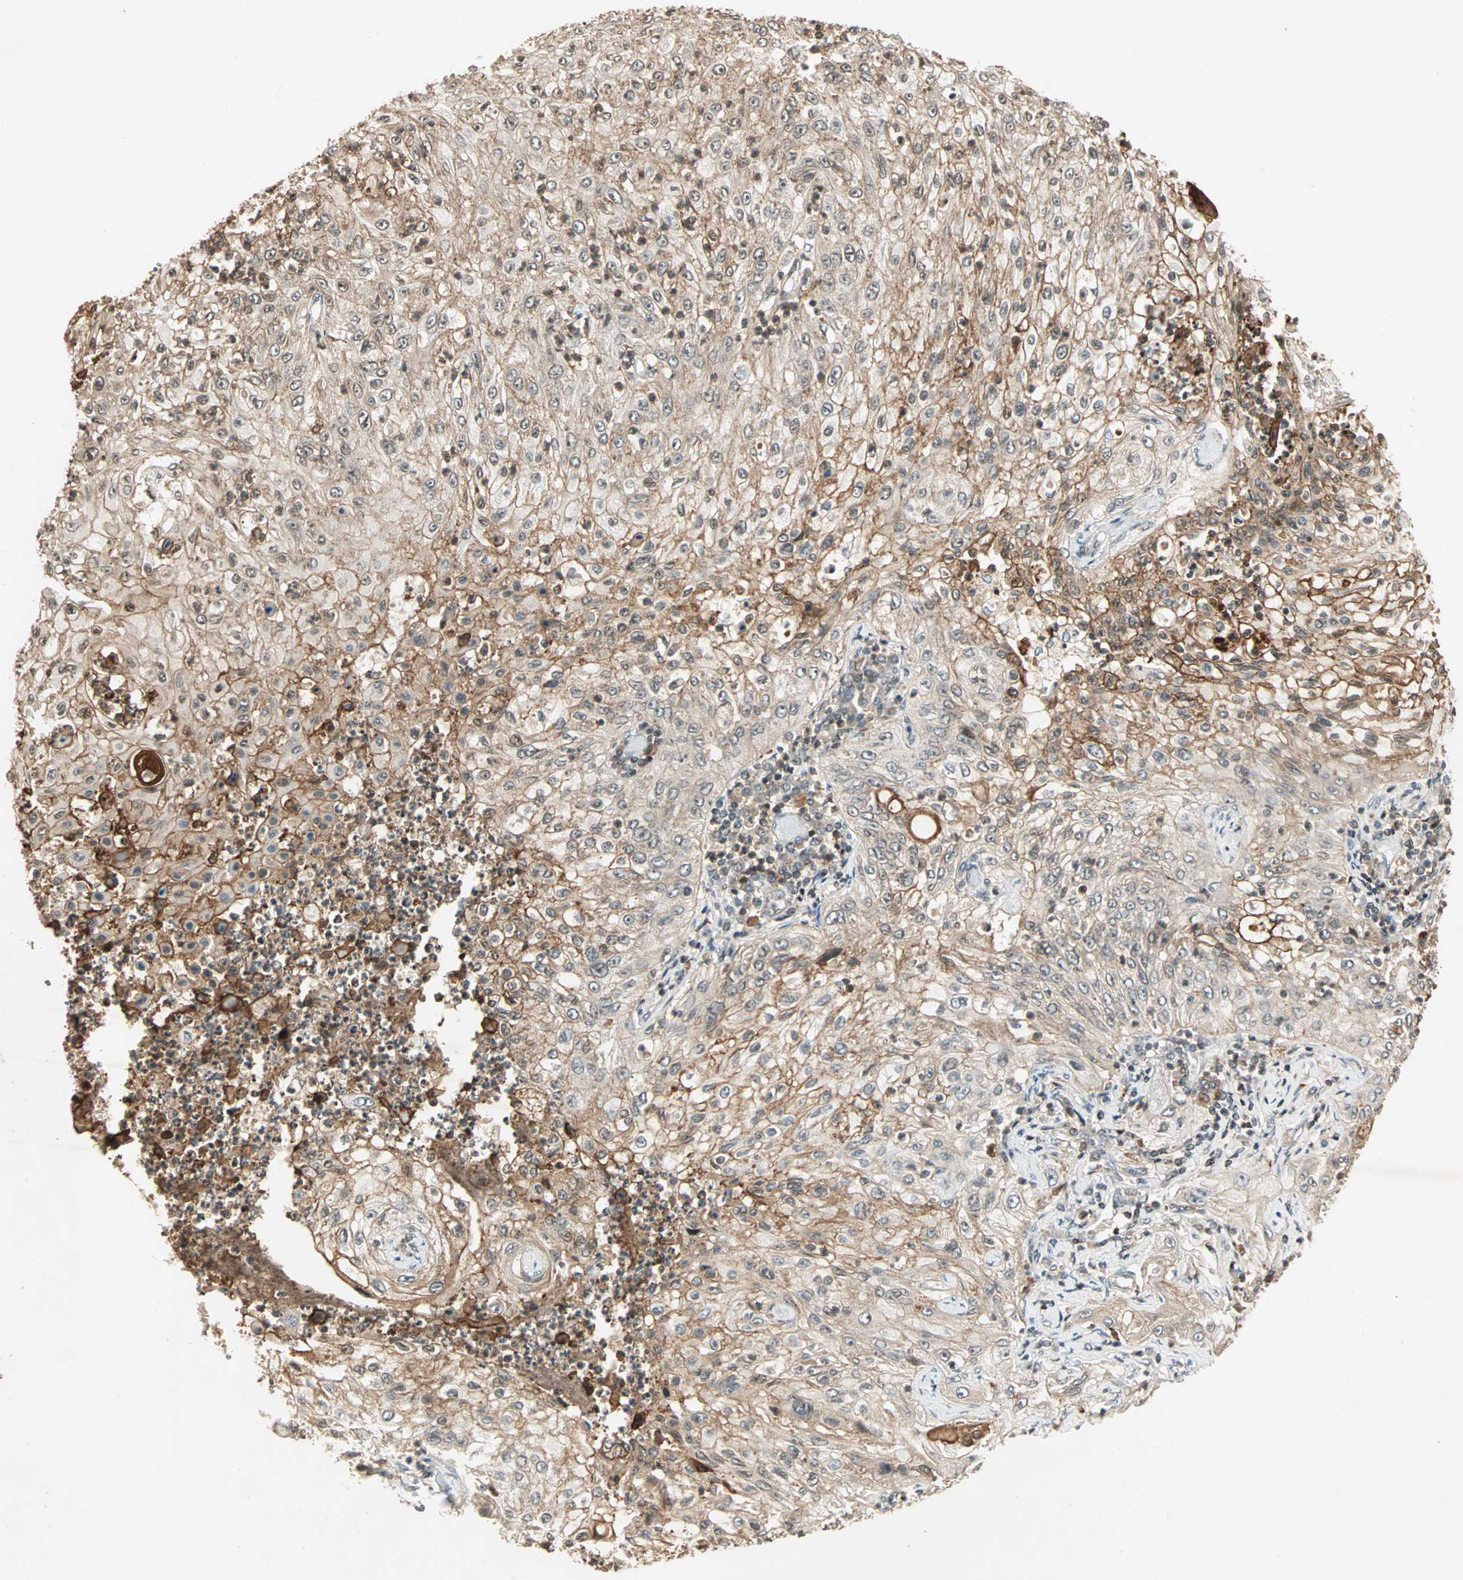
{"staining": {"intensity": "moderate", "quantity": ">75%", "location": "cytoplasmic/membranous,nuclear"}, "tissue": "lung cancer", "cell_type": "Tumor cells", "image_type": "cancer", "snomed": [{"axis": "morphology", "description": "Inflammation, NOS"}, {"axis": "morphology", "description": "Squamous cell carcinoma, NOS"}, {"axis": "topography", "description": "Lymph node"}, {"axis": "topography", "description": "Soft tissue"}, {"axis": "topography", "description": "Lung"}], "caption": "Squamous cell carcinoma (lung) stained with IHC exhibits moderate cytoplasmic/membranous and nuclear positivity in about >75% of tumor cells. (DAB IHC with brightfield microscopy, high magnification).", "gene": "ZBED9", "patient": {"sex": "male", "age": 66}}